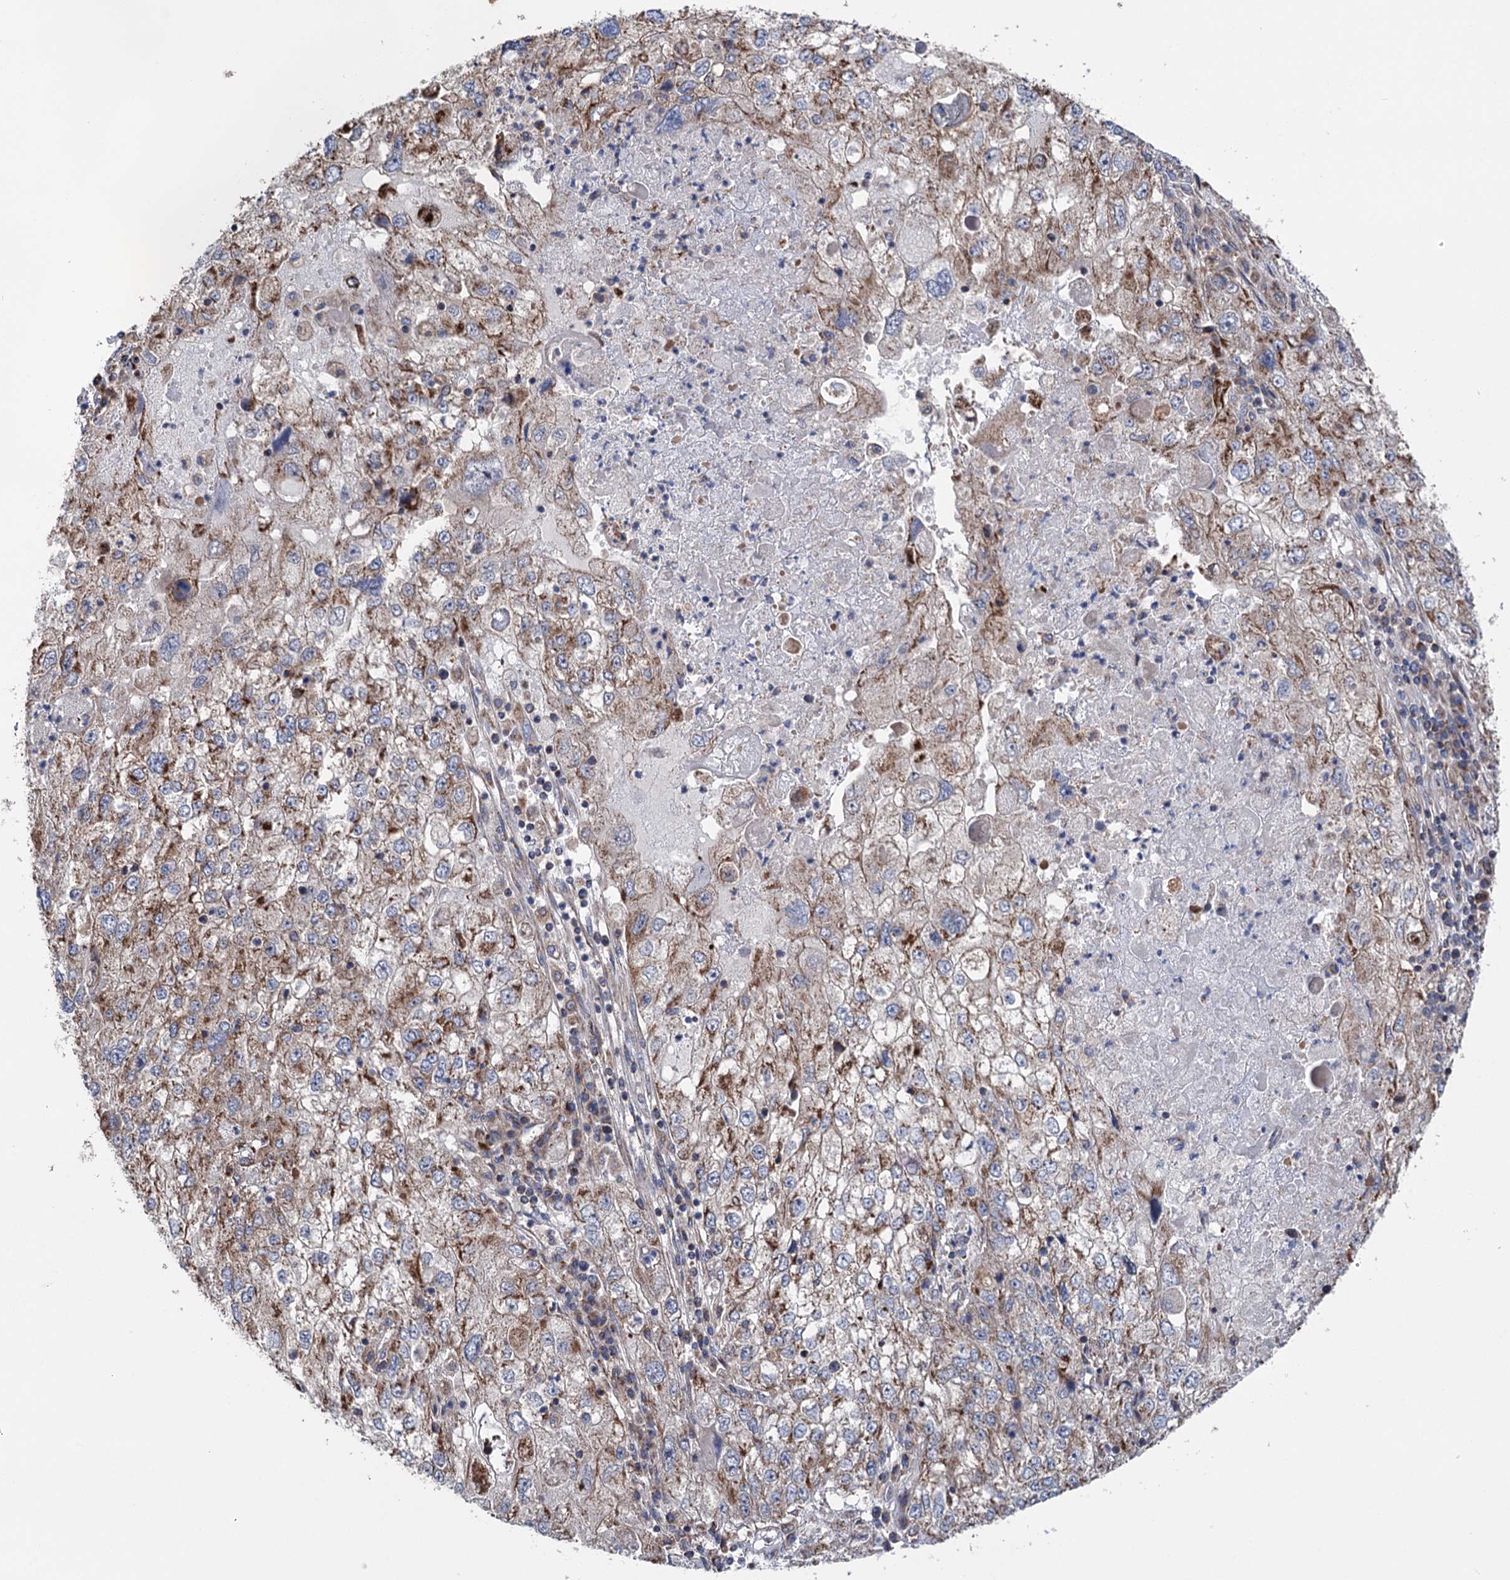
{"staining": {"intensity": "moderate", "quantity": ">75%", "location": "cytoplasmic/membranous"}, "tissue": "endometrial cancer", "cell_type": "Tumor cells", "image_type": "cancer", "snomed": [{"axis": "morphology", "description": "Adenocarcinoma, NOS"}, {"axis": "topography", "description": "Endometrium"}], "caption": "The image displays a brown stain indicating the presence of a protein in the cytoplasmic/membranous of tumor cells in adenocarcinoma (endometrial).", "gene": "SUCLA2", "patient": {"sex": "female", "age": 49}}